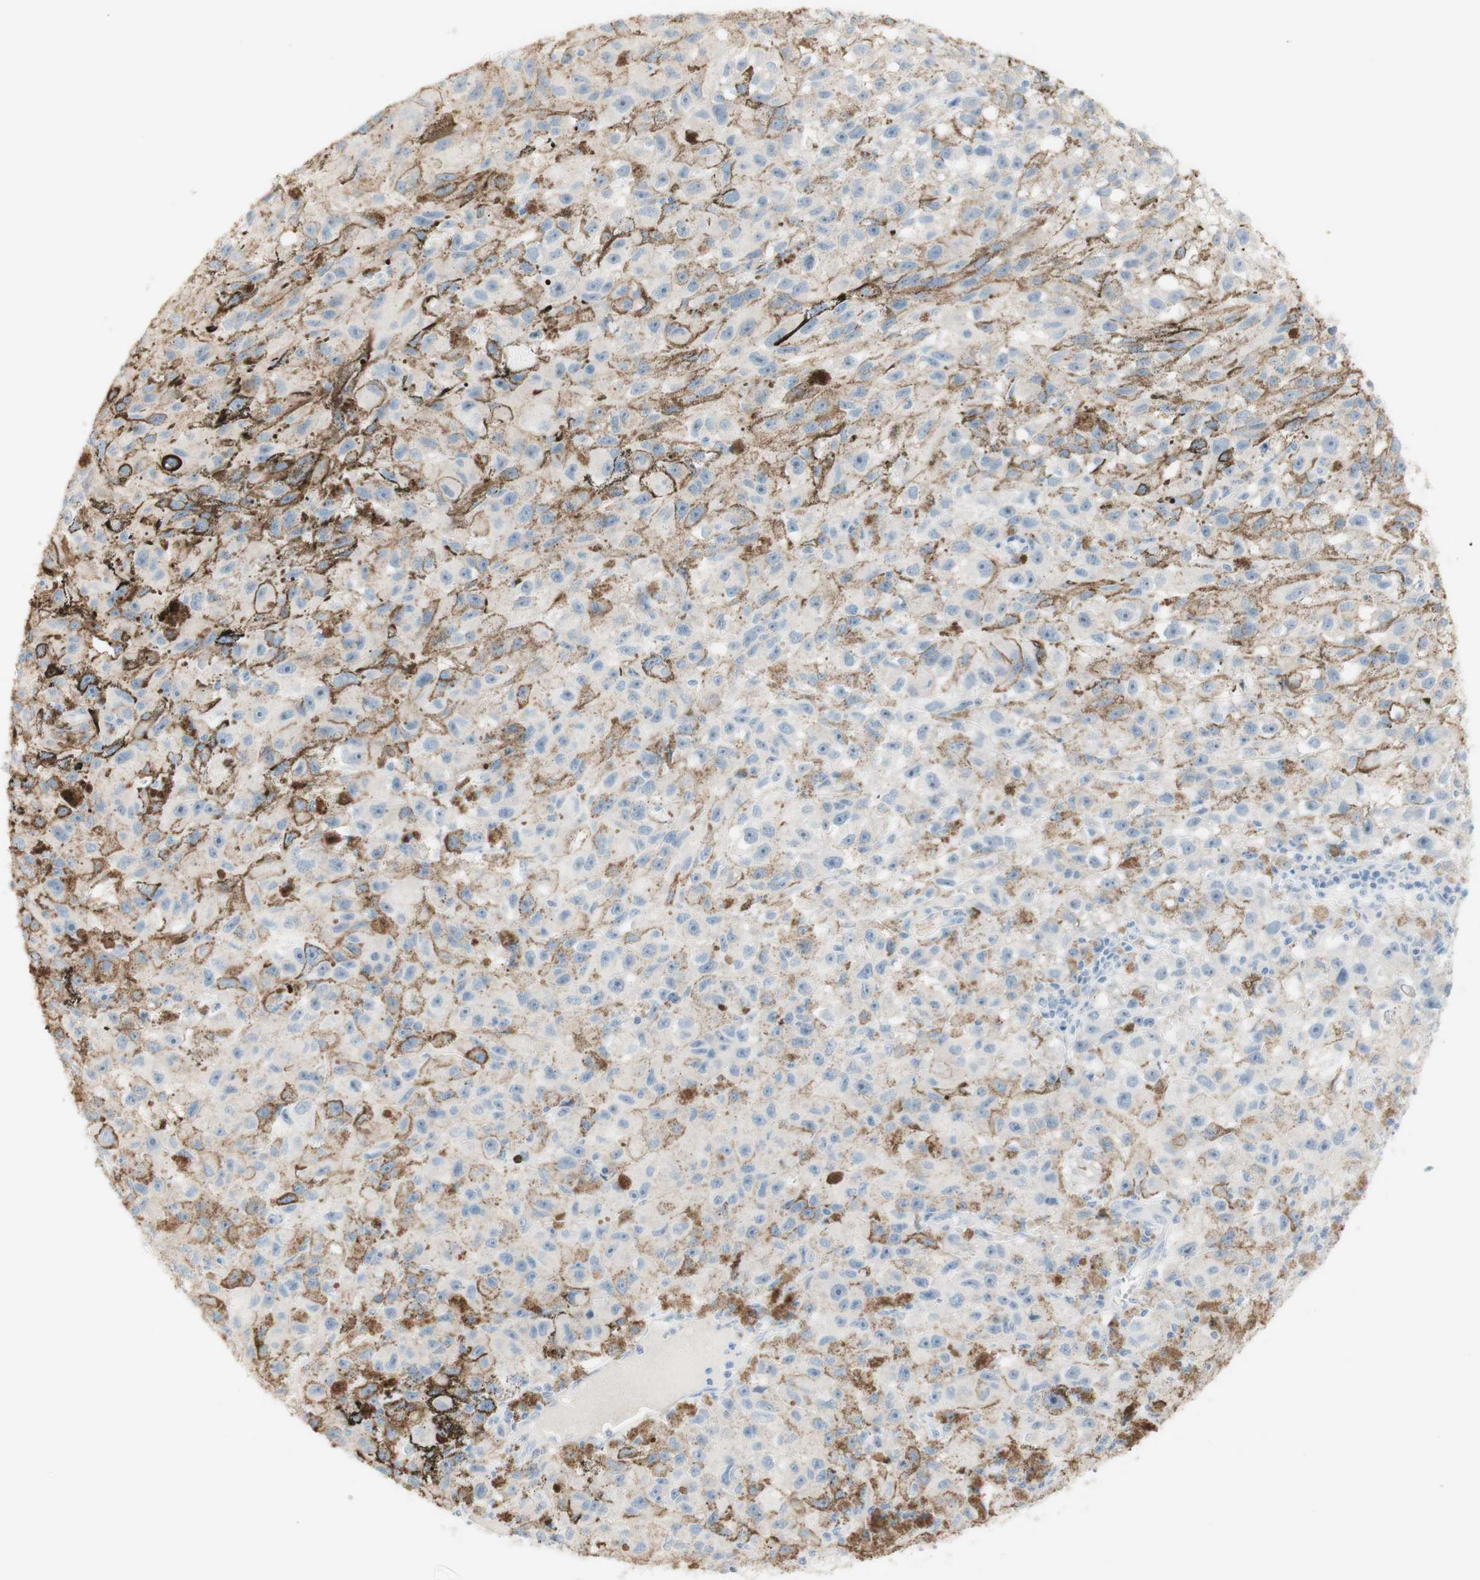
{"staining": {"intensity": "negative", "quantity": "none", "location": "none"}, "tissue": "melanoma", "cell_type": "Tumor cells", "image_type": "cancer", "snomed": [{"axis": "morphology", "description": "Malignant melanoma, NOS"}, {"axis": "topography", "description": "Skin"}], "caption": "Immunohistochemistry micrograph of malignant melanoma stained for a protein (brown), which shows no positivity in tumor cells. (DAB (3,3'-diaminobenzidine) immunohistochemistry (IHC) with hematoxylin counter stain).", "gene": "ART3", "patient": {"sex": "female", "age": 104}}